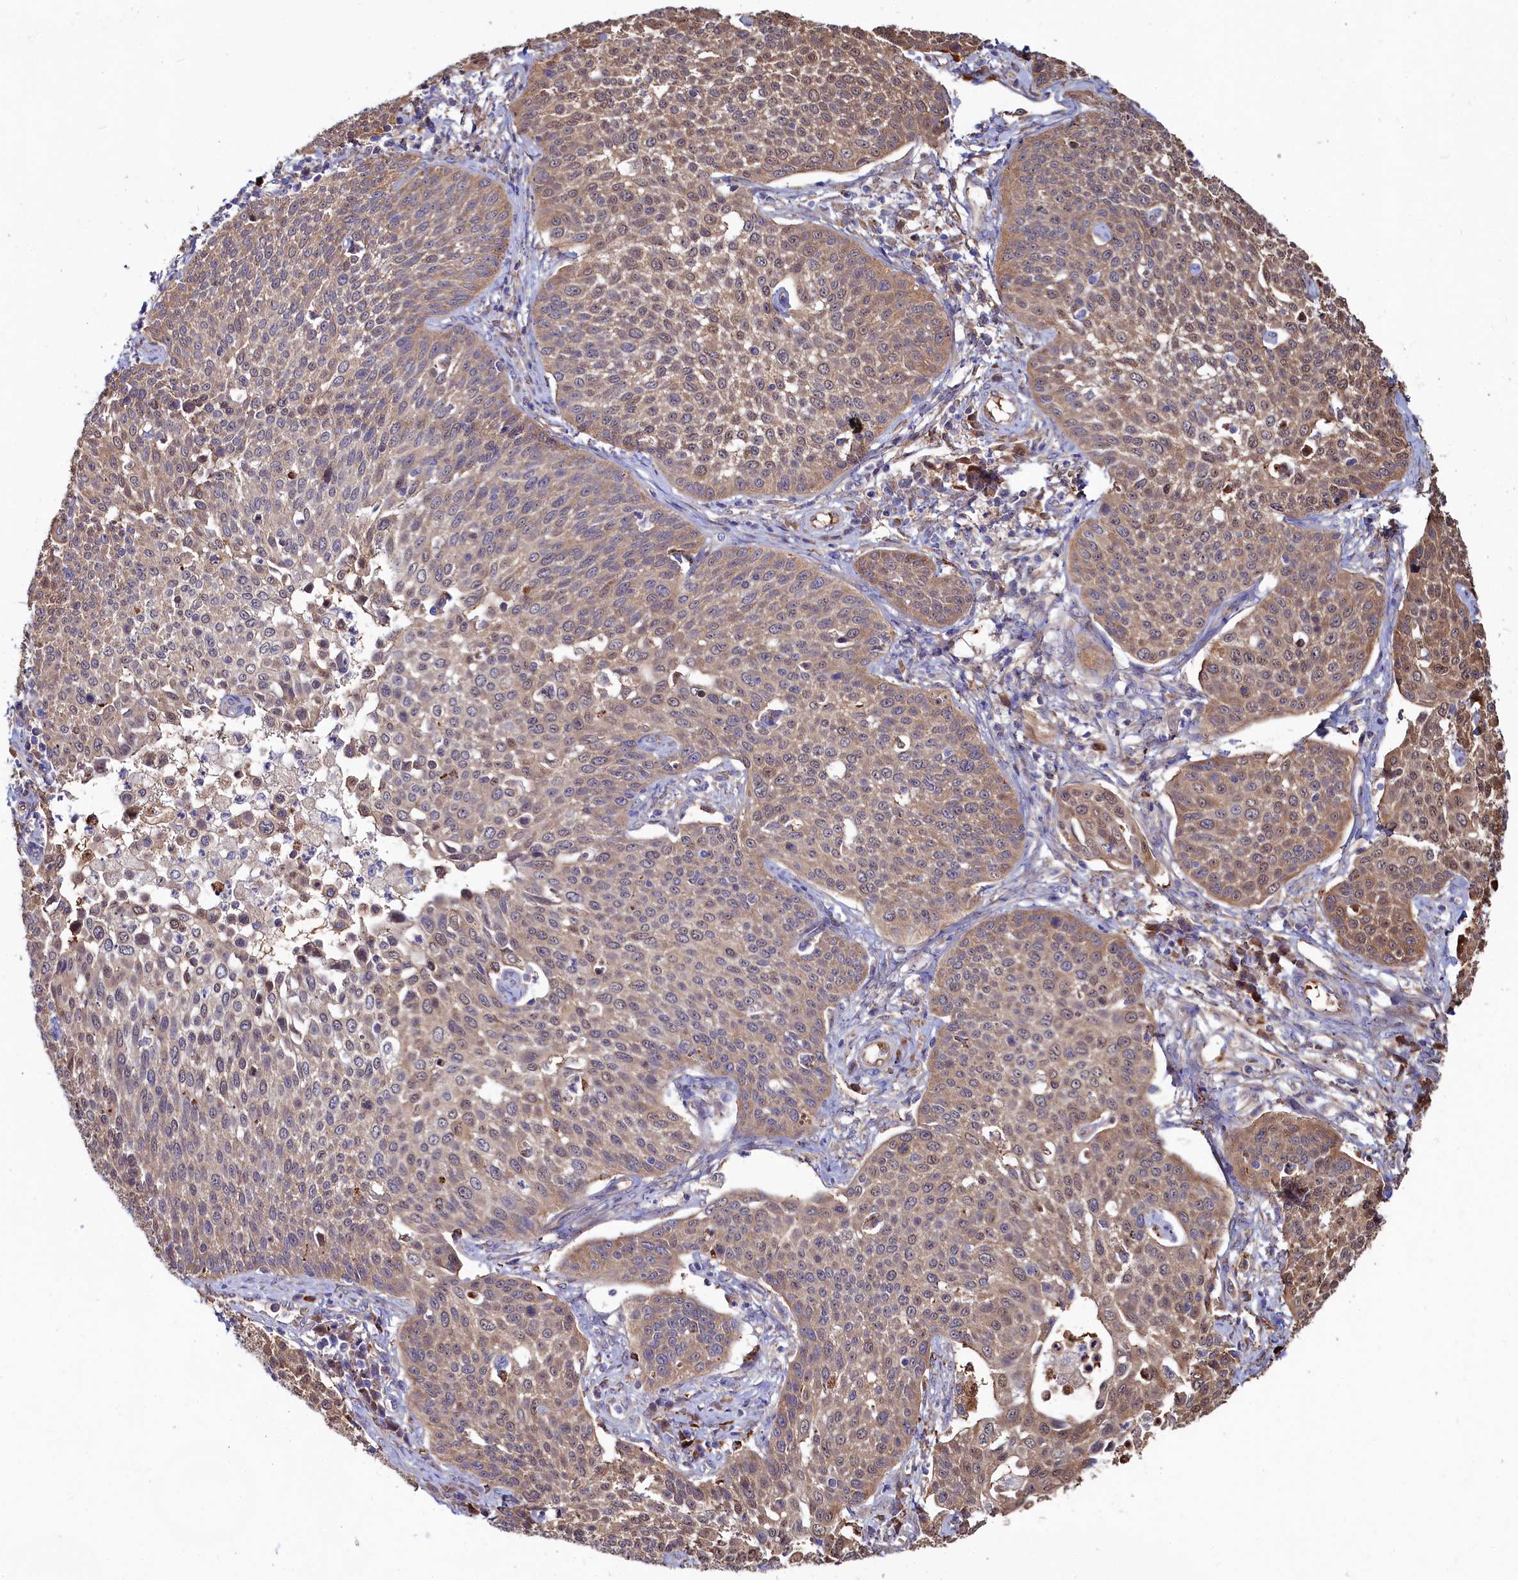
{"staining": {"intensity": "weak", "quantity": ">75%", "location": "cytoplasmic/membranous,nuclear"}, "tissue": "cervical cancer", "cell_type": "Tumor cells", "image_type": "cancer", "snomed": [{"axis": "morphology", "description": "Squamous cell carcinoma, NOS"}, {"axis": "topography", "description": "Cervix"}], "caption": "Tumor cells display weak cytoplasmic/membranous and nuclear expression in about >75% of cells in cervical cancer. (DAB (3,3'-diaminobenzidine) = brown stain, brightfield microscopy at high magnification).", "gene": "ASTE1", "patient": {"sex": "female", "age": 34}}